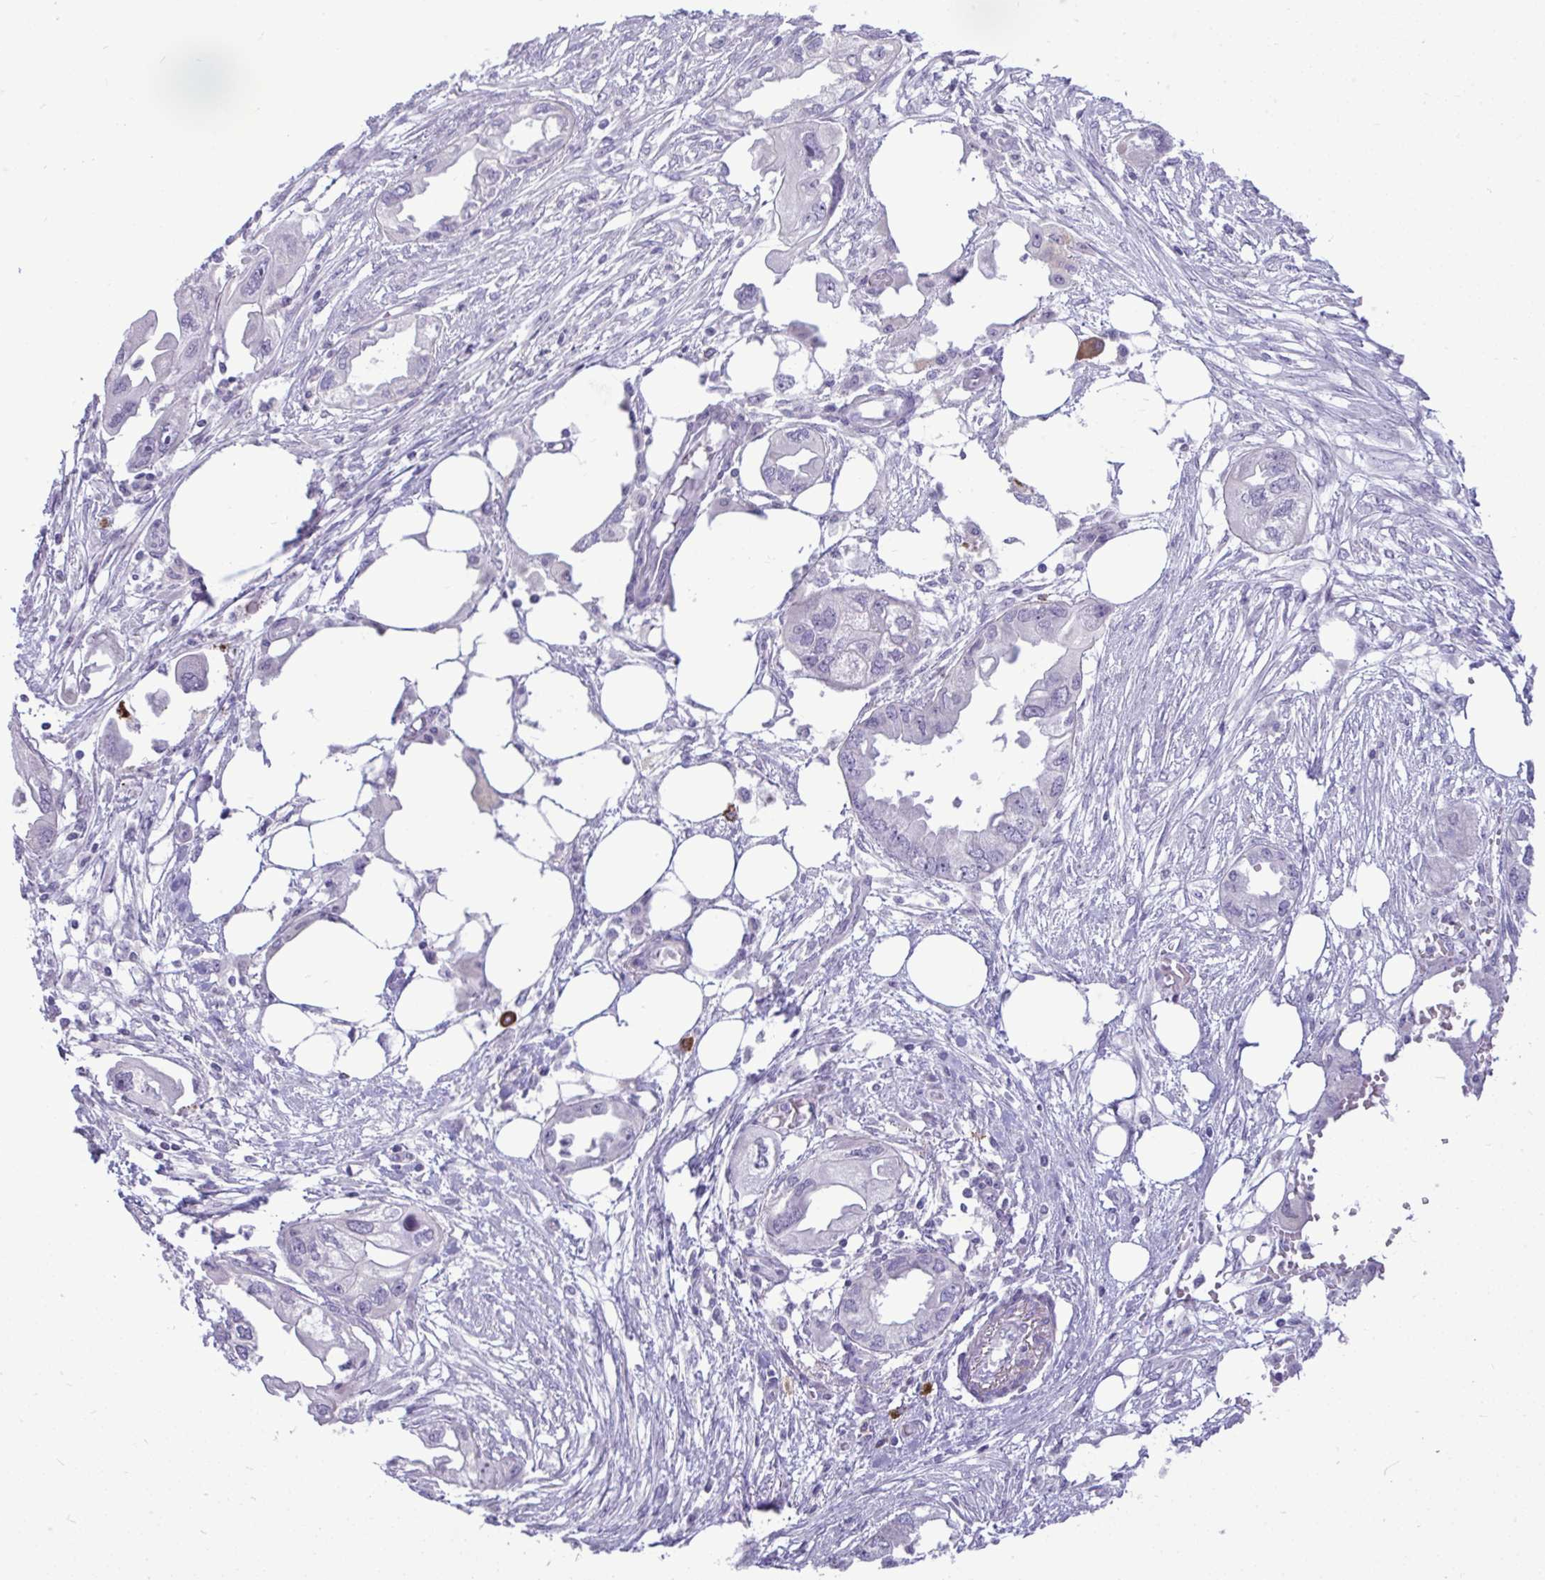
{"staining": {"intensity": "negative", "quantity": "none", "location": "none"}, "tissue": "endometrial cancer", "cell_type": "Tumor cells", "image_type": "cancer", "snomed": [{"axis": "morphology", "description": "Adenocarcinoma, NOS"}, {"axis": "morphology", "description": "Adenocarcinoma, metastatic, NOS"}, {"axis": "topography", "description": "Adipose tissue"}, {"axis": "topography", "description": "Endometrium"}], "caption": "The immunohistochemistry (IHC) micrograph has no significant staining in tumor cells of endometrial metastatic adenocarcinoma tissue. The staining was performed using DAB (3,3'-diaminobenzidine) to visualize the protein expression in brown, while the nuclei were stained in blue with hematoxylin (Magnification: 20x).", "gene": "SPAG1", "patient": {"sex": "female", "age": 67}}